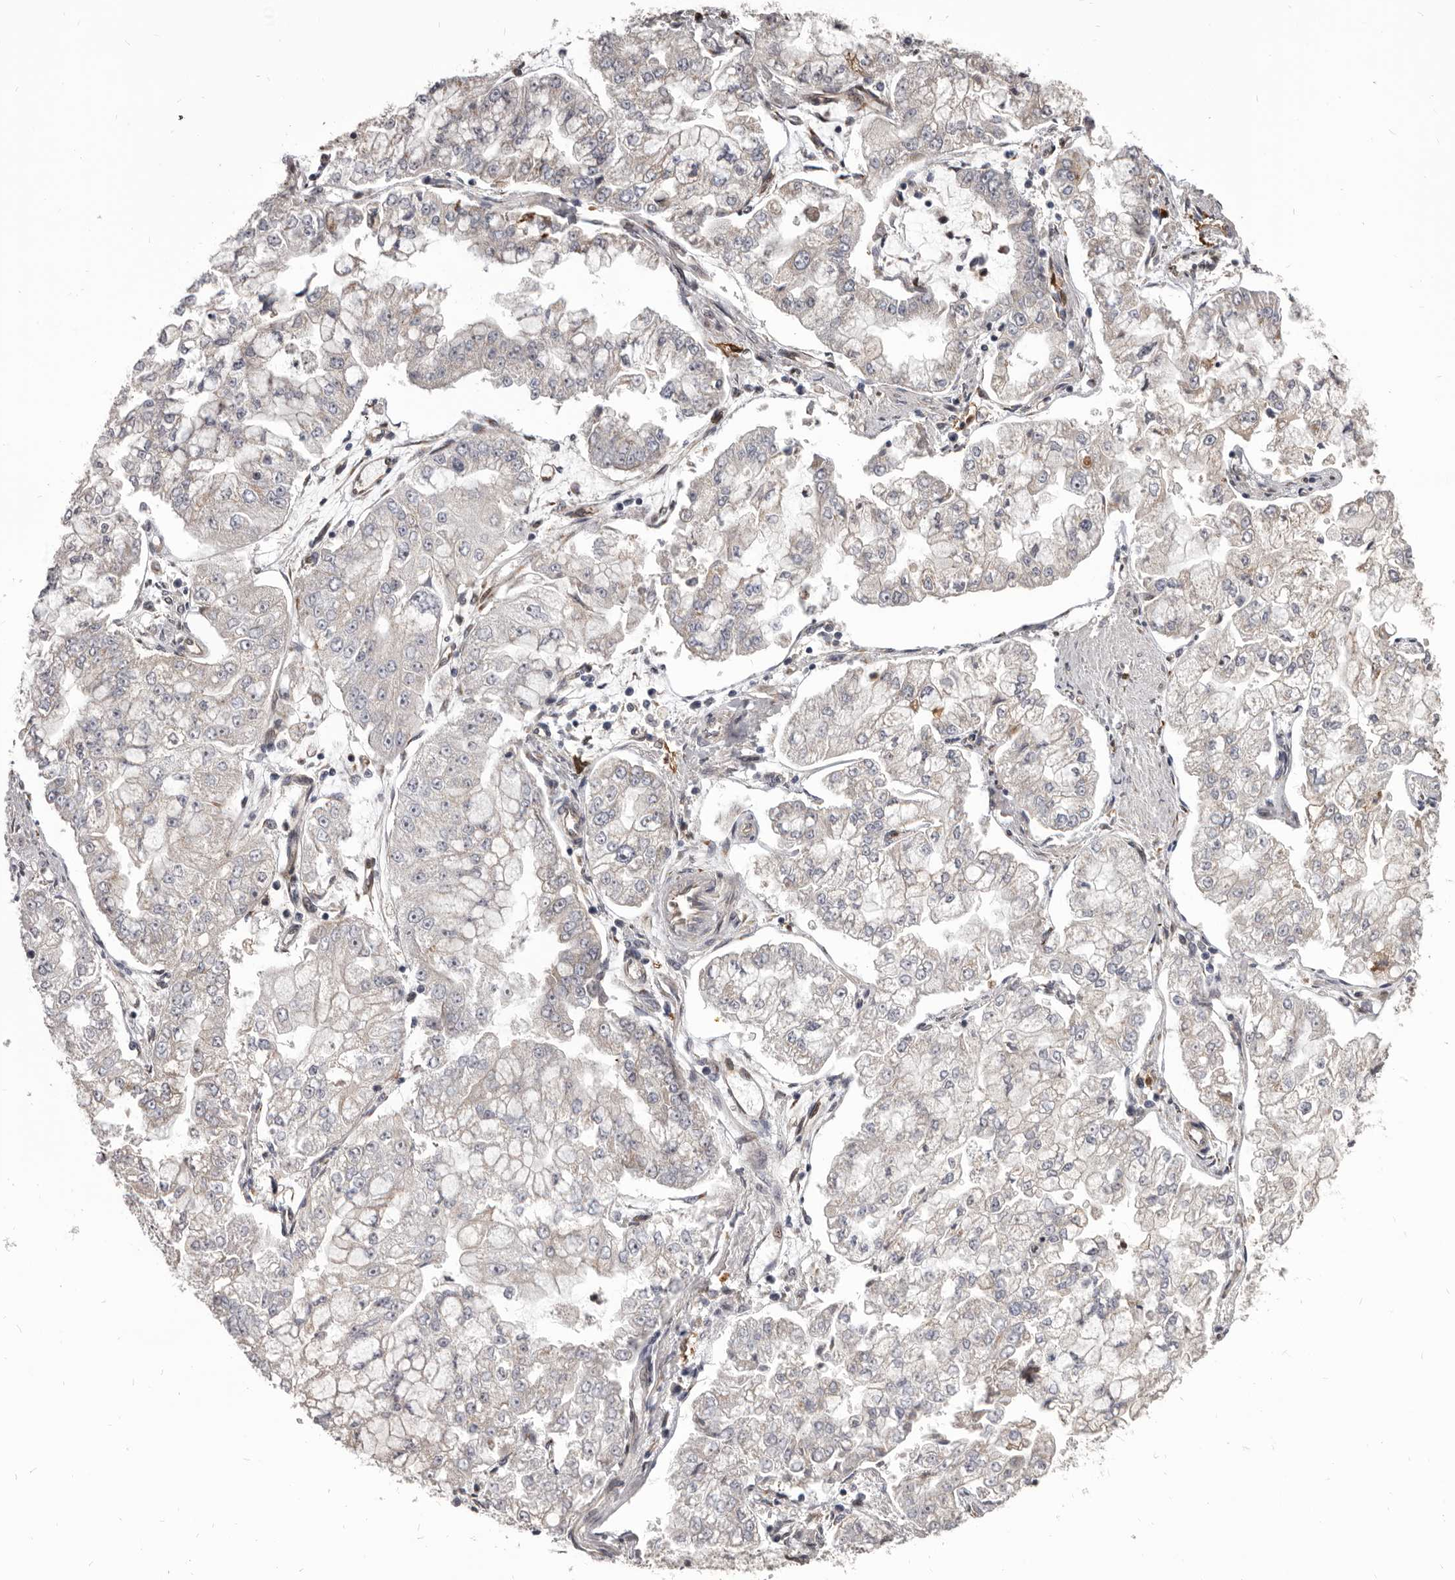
{"staining": {"intensity": "weak", "quantity": "<25%", "location": "cytoplasmic/membranous"}, "tissue": "stomach cancer", "cell_type": "Tumor cells", "image_type": "cancer", "snomed": [{"axis": "morphology", "description": "Adenocarcinoma, NOS"}, {"axis": "topography", "description": "Stomach"}], "caption": "High power microscopy histopathology image of an immunohistochemistry micrograph of stomach cancer, revealing no significant positivity in tumor cells. Nuclei are stained in blue.", "gene": "ADAMTS20", "patient": {"sex": "male", "age": 76}}